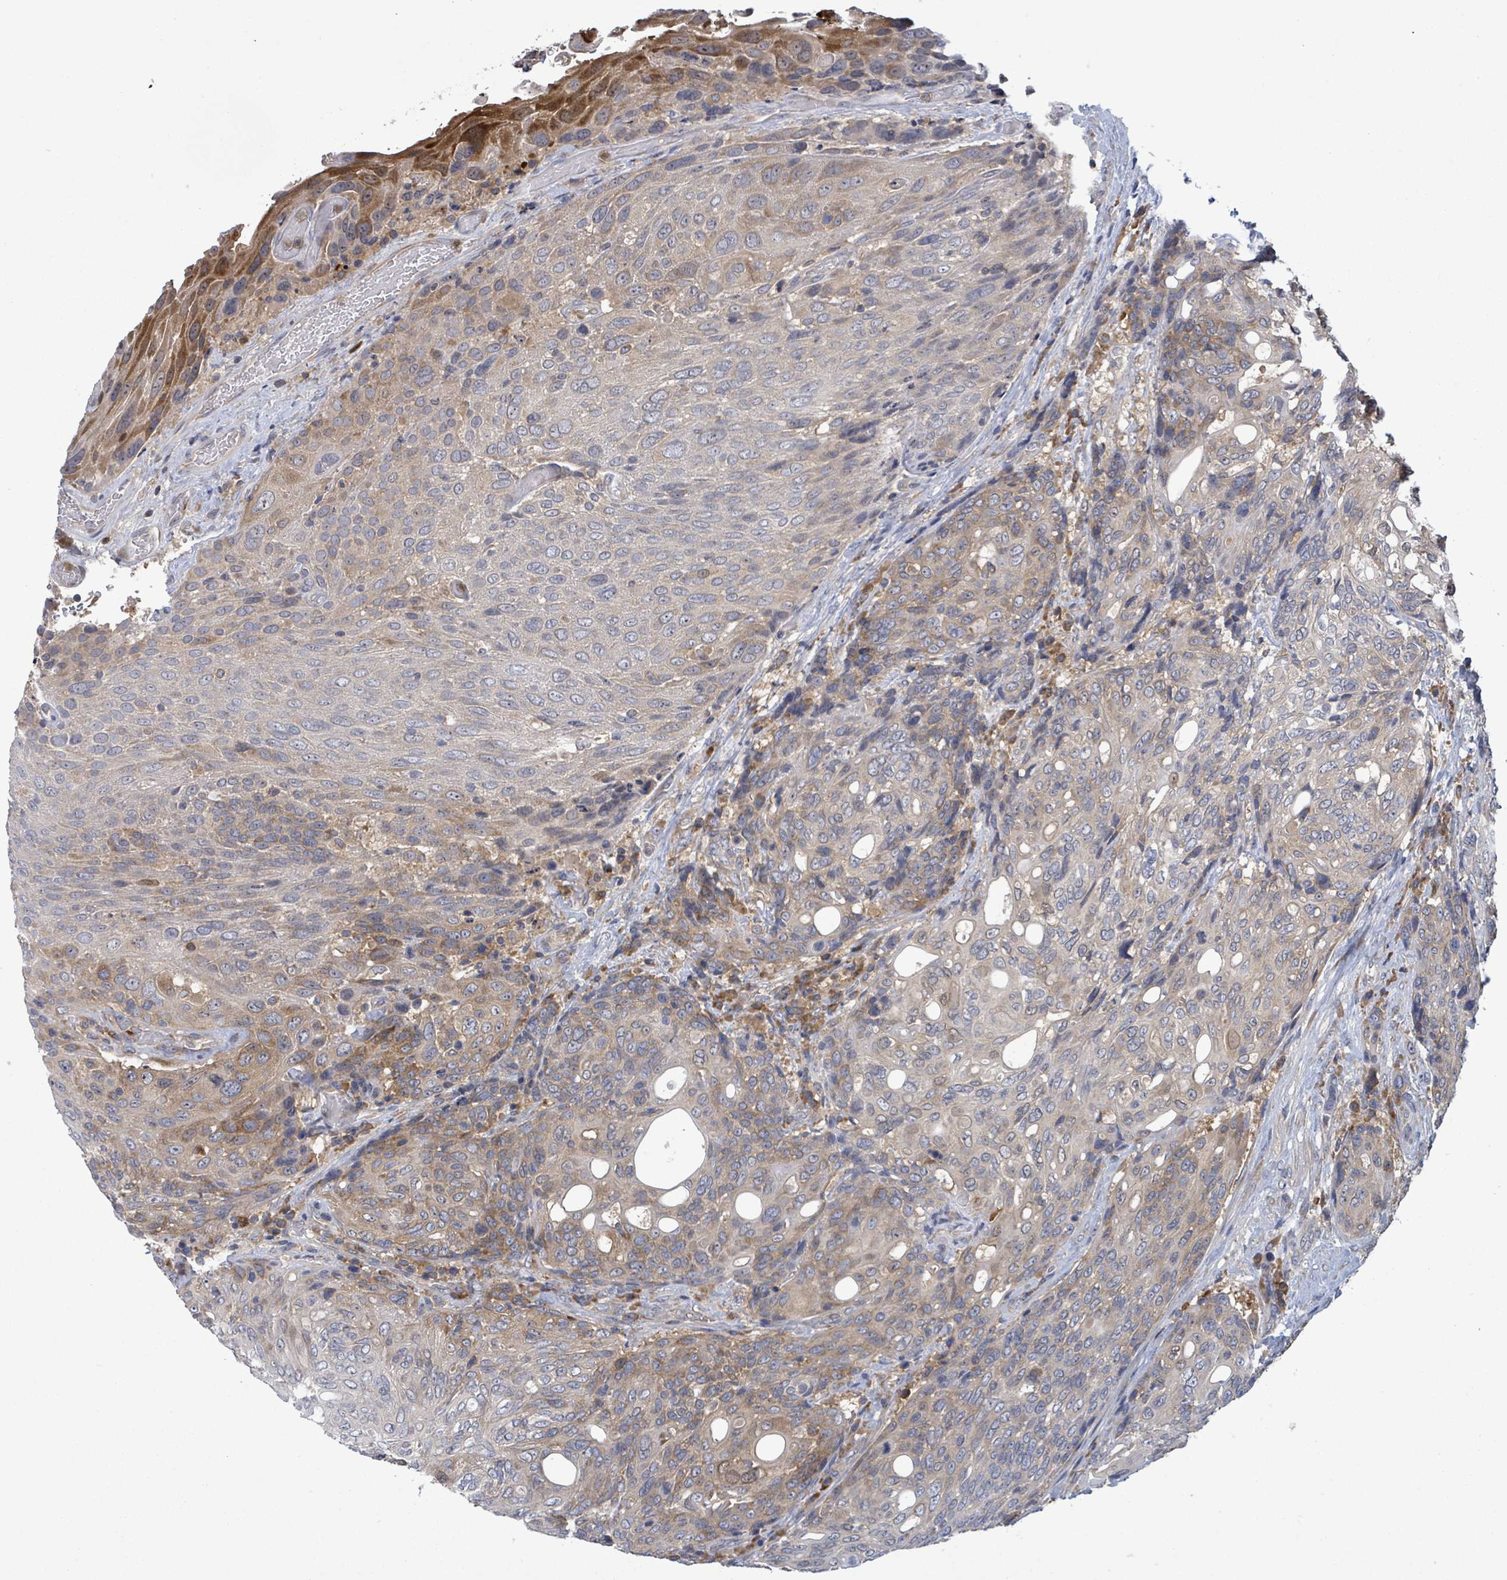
{"staining": {"intensity": "weak", "quantity": "25%-75%", "location": "cytoplasmic/membranous"}, "tissue": "urothelial cancer", "cell_type": "Tumor cells", "image_type": "cancer", "snomed": [{"axis": "morphology", "description": "Urothelial carcinoma, High grade"}, {"axis": "topography", "description": "Urinary bladder"}], "caption": "Immunohistochemistry (IHC) of urothelial carcinoma (high-grade) demonstrates low levels of weak cytoplasmic/membranous expression in about 25%-75% of tumor cells. (IHC, brightfield microscopy, high magnification).", "gene": "SERPINE3", "patient": {"sex": "female", "age": 70}}